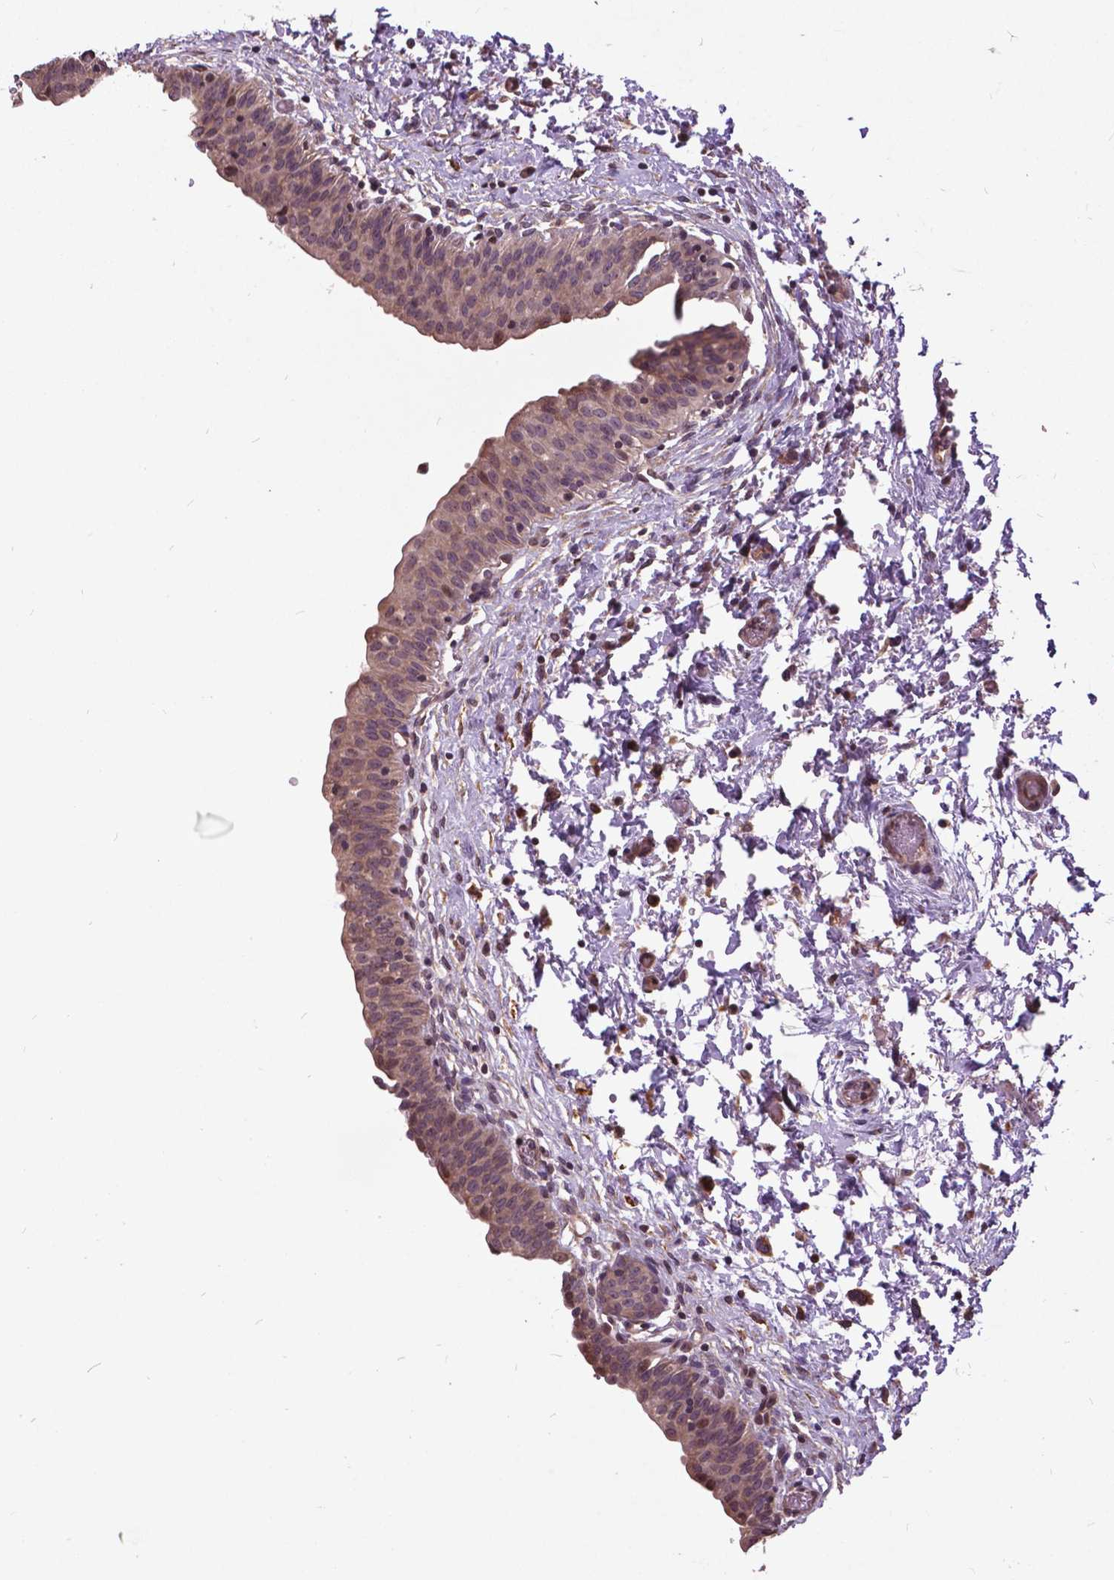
{"staining": {"intensity": "weak", "quantity": "<25%", "location": "cytoplasmic/membranous,nuclear"}, "tissue": "urinary bladder", "cell_type": "Urothelial cells", "image_type": "normal", "snomed": [{"axis": "morphology", "description": "Normal tissue, NOS"}, {"axis": "topography", "description": "Urinary bladder"}], "caption": "This is an IHC micrograph of unremarkable human urinary bladder. There is no staining in urothelial cells.", "gene": "AP1S3", "patient": {"sex": "male", "age": 56}}